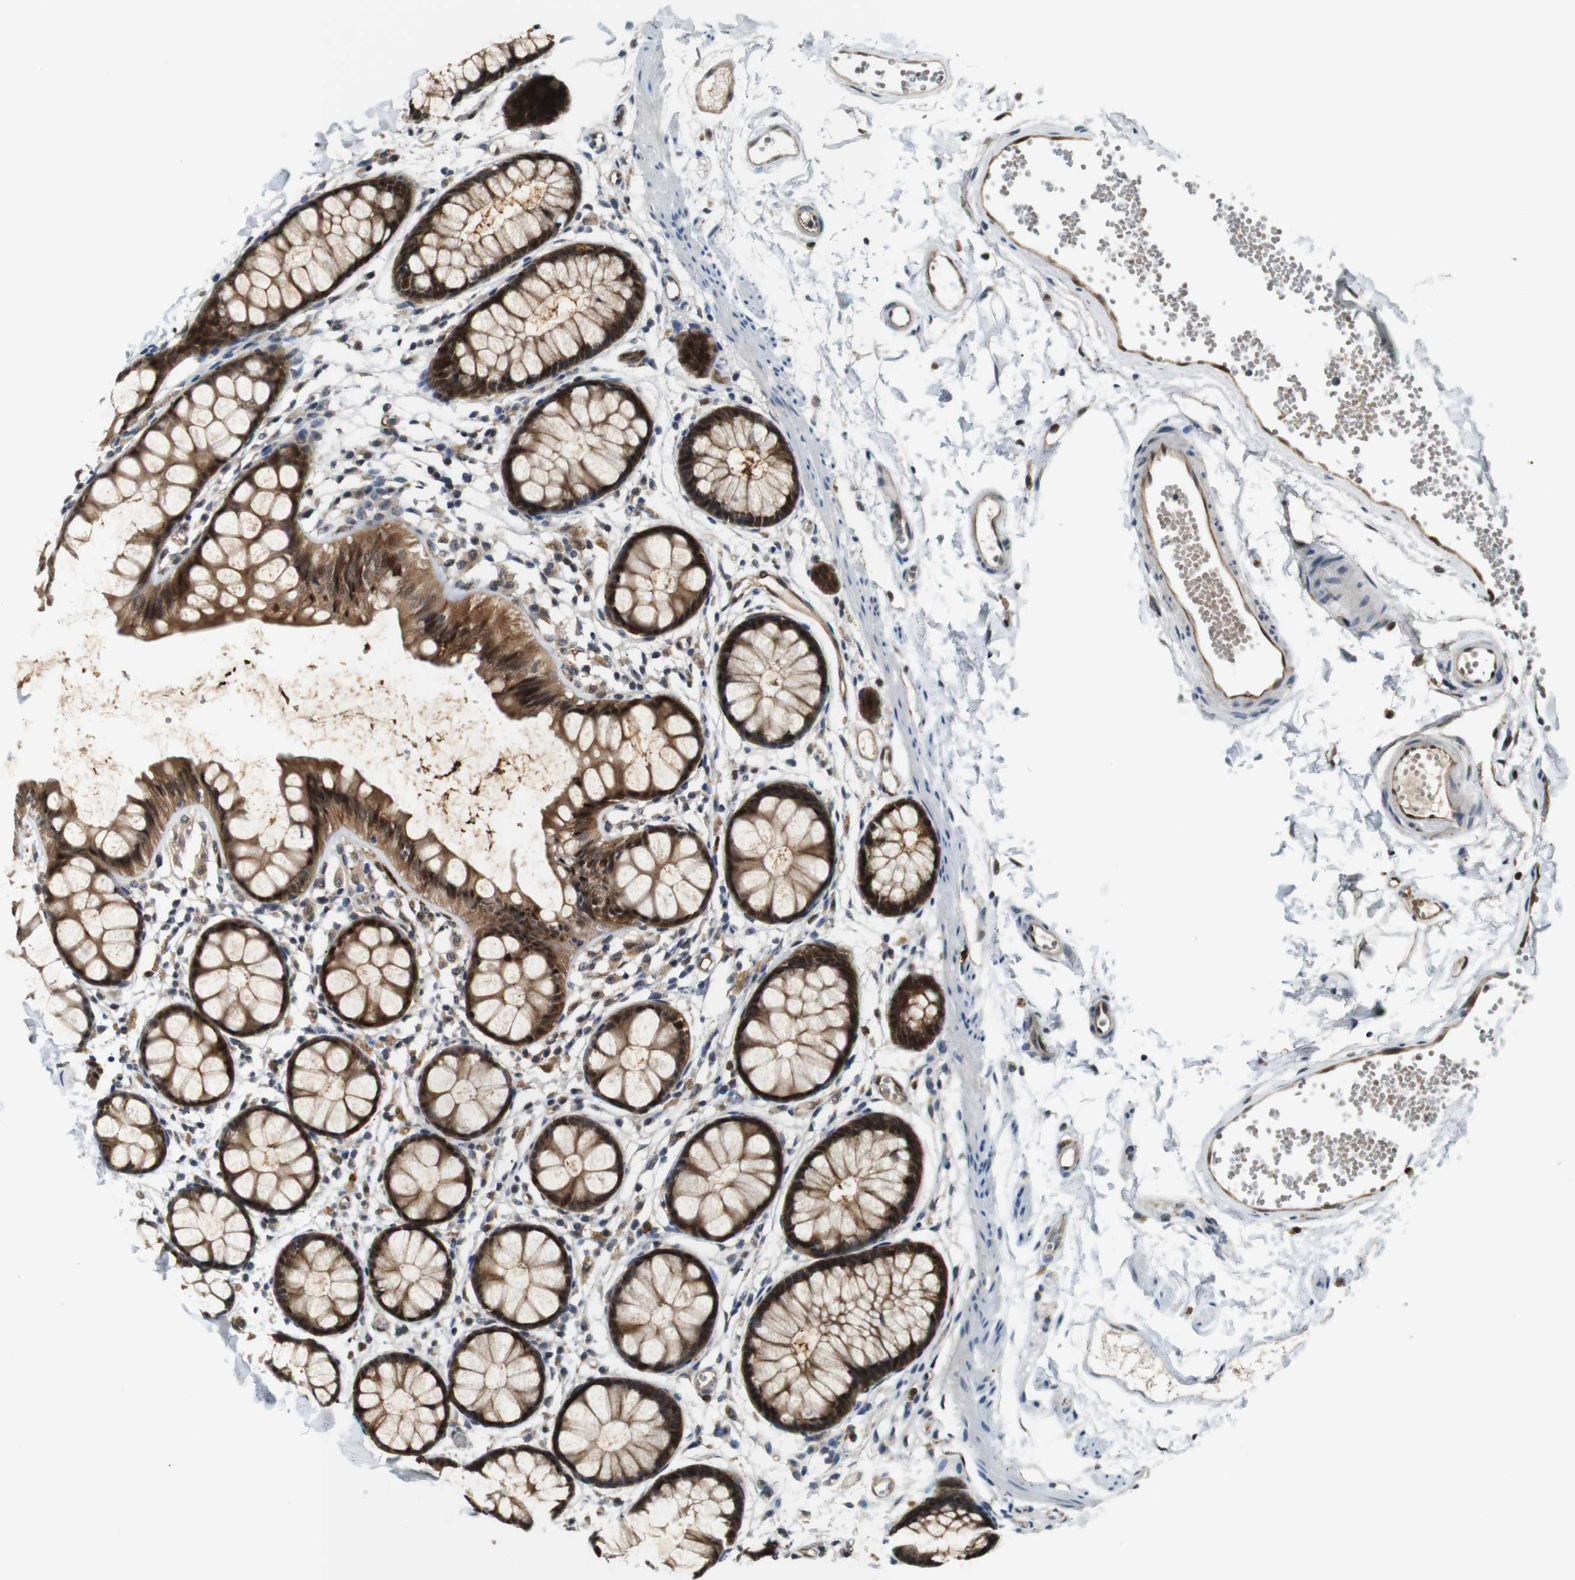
{"staining": {"intensity": "strong", "quantity": ">75%", "location": "cytoplasmic/membranous,nuclear"}, "tissue": "rectum", "cell_type": "Glandular cells", "image_type": "normal", "snomed": [{"axis": "morphology", "description": "Normal tissue, NOS"}, {"axis": "topography", "description": "Rectum"}], "caption": "Immunohistochemical staining of unremarkable rectum displays strong cytoplasmic/membranous,nuclear protein expression in approximately >75% of glandular cells. The protein of interest is stained brown, and the nuclei are stained in blue (DAB (3,3'-diaminobenzidine) IHC with brightfield microscopy, high magnification).", "gene": "LXN", "patient": {"sex": "female", "age": 66}}